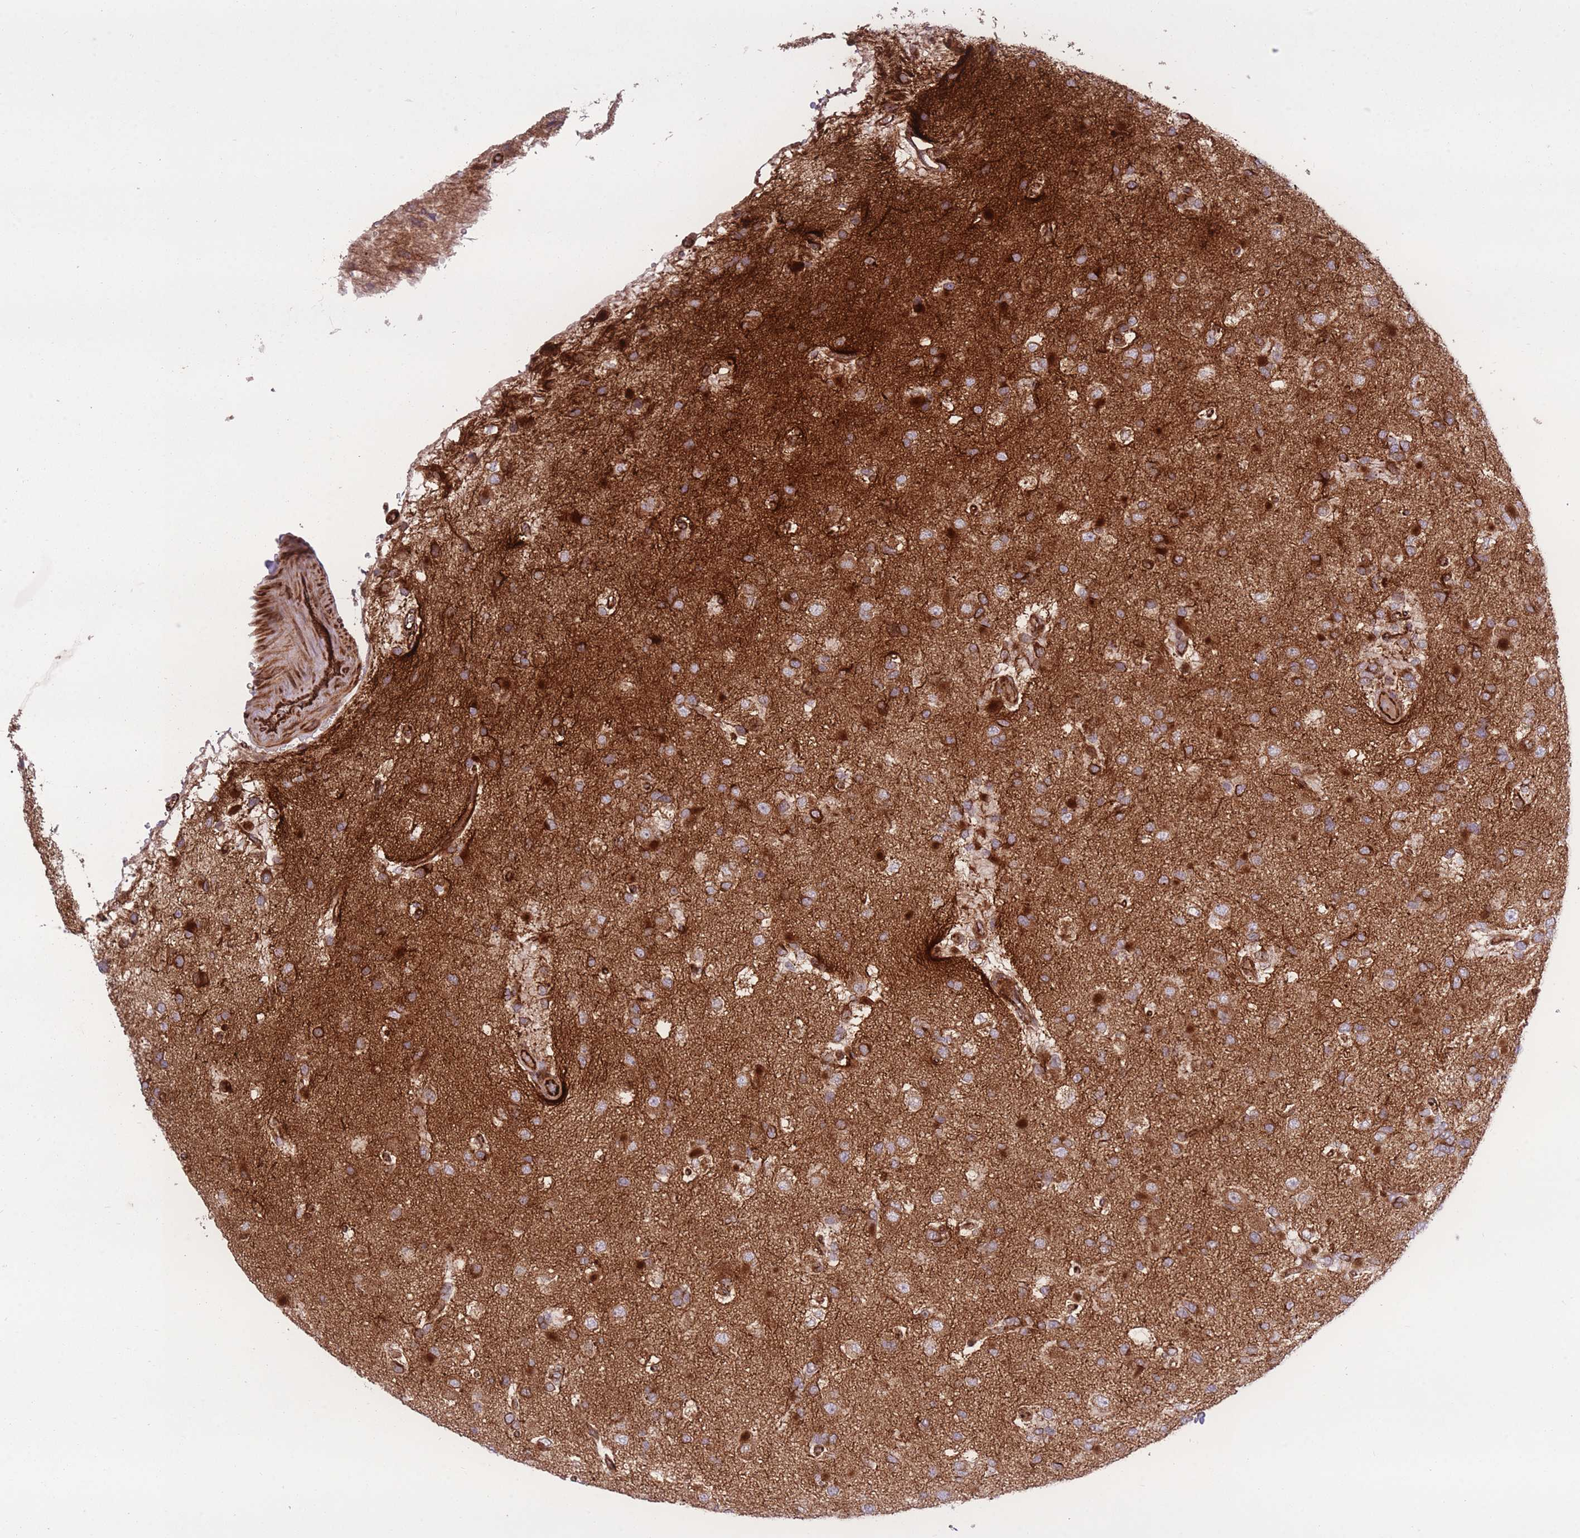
{"staining": {"intensity": "moderate", "quantity": ">75%", "location": "cytoplasmic/membranous"}, "tissue": "glioma", "cell_type": "Tumor cells", "image_type": "cancer", "snomed": [{"axis": "morphology", "description": "Glioma, malignant, High grade"}, {"axis": "topography", "description": "Brain"}], "caption": "IHC image of neoplastic tissue: malignant glioma (high-grade) stained using IHC shows medium levels of moderate protein expression localized specifically in the cytoplasmic/membranous of tumor cells, appearing as a cytoplasmic/membranous brown color.", "gene": "CISH", "patient": {"sex": "male", "age": 53}}